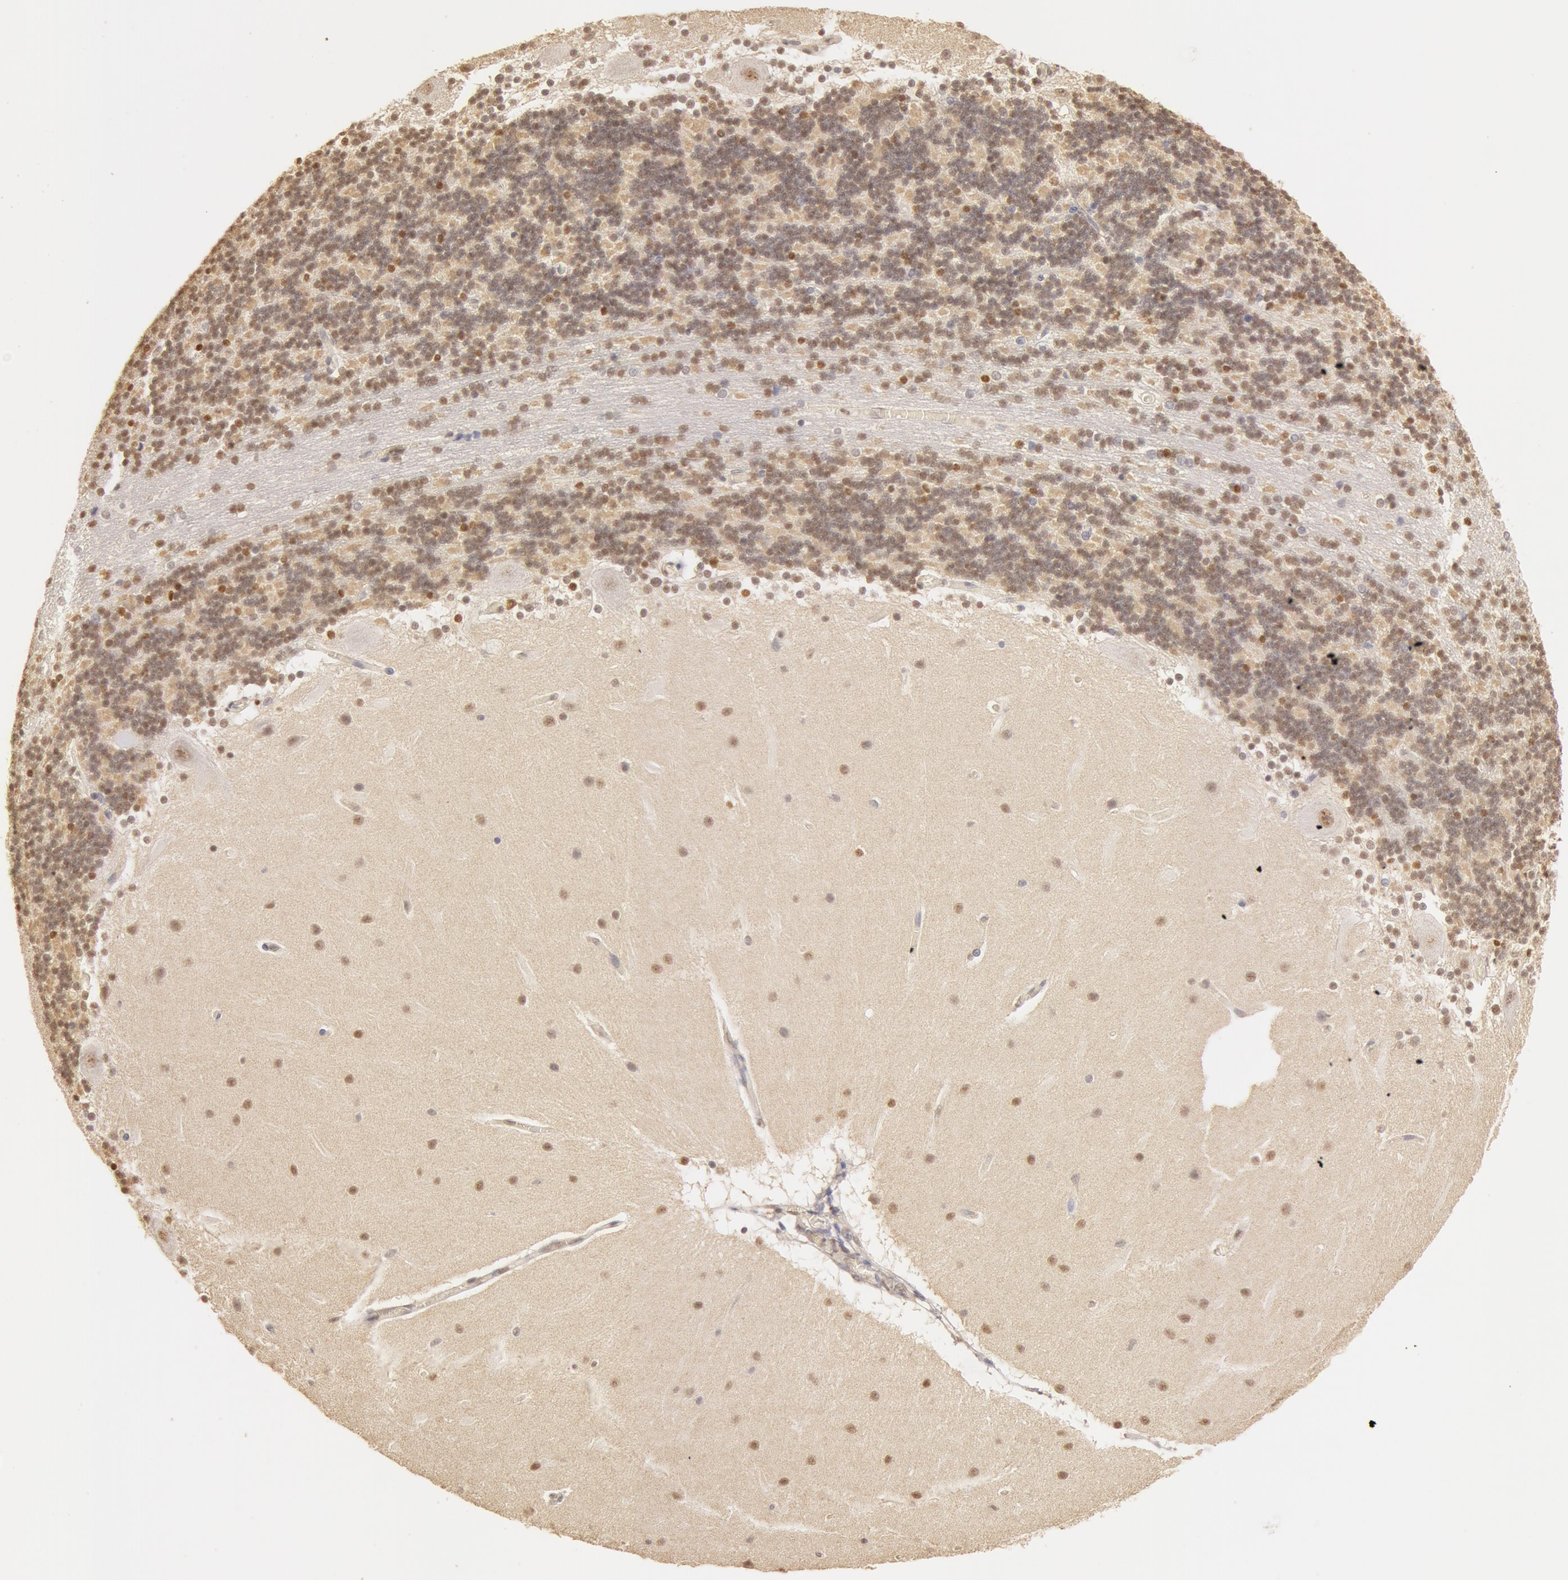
{"staining": {"intensity": "moderate", "quantity": "25%-75%", "location": "nuclear"}, "tissue": "cerebellum", "cell_type": "Cells in granular layer", "image_type": "normal", "snomed": [{"axis": "morphology", "description": "Normal tissue, NOS"}, {"axis": "topography", "description": "Cerebellum"}], "caption": "Approximately 25%-75% of cells in granular layer in normal human cerebellum demonstrate moderate nuclear protein staining as visualized by brown immunohistochemical staining.", "gene": "SNRNP70", "patient": {"sex": "female", "age": 54}}